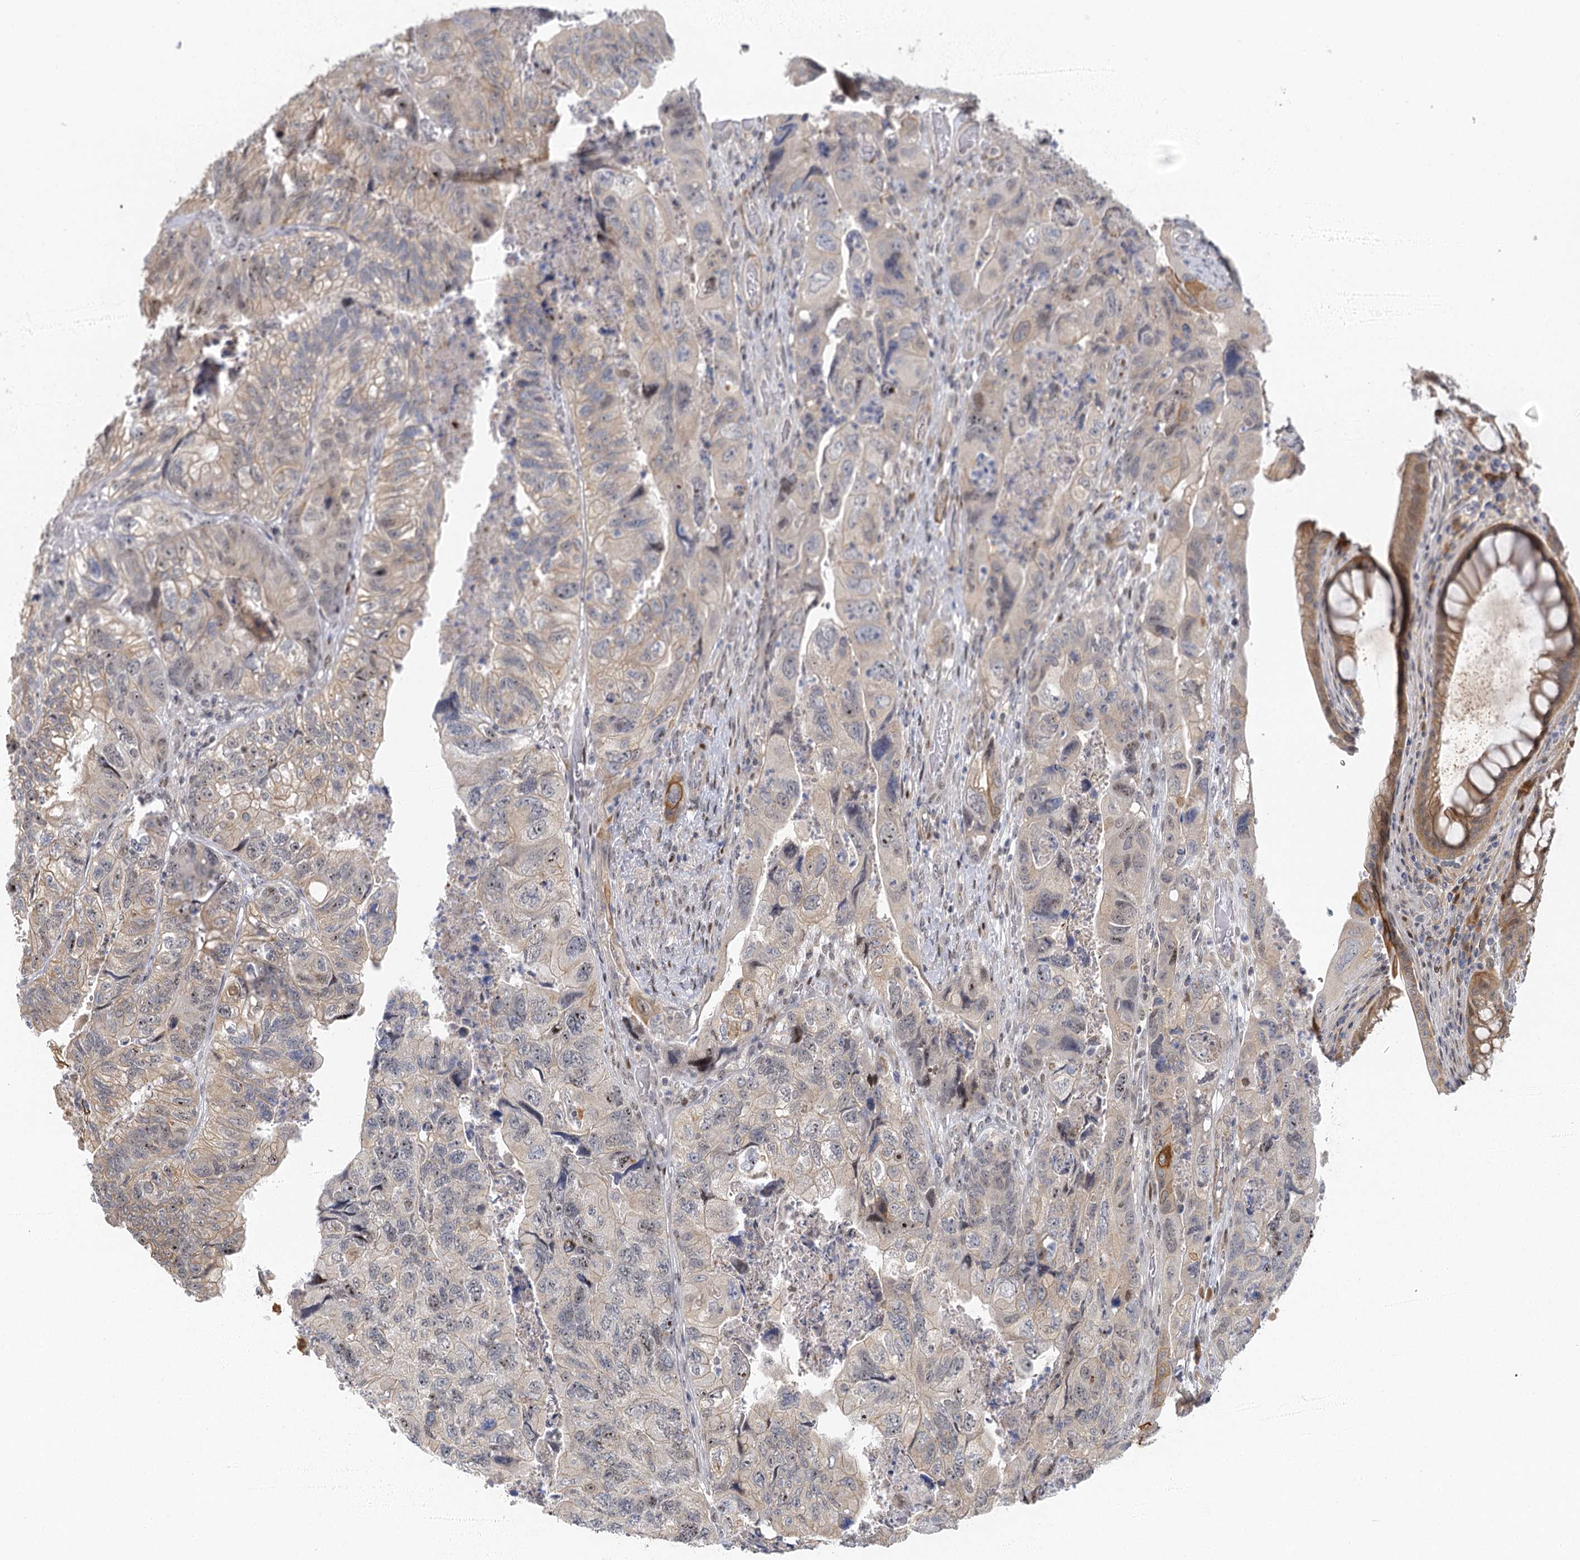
{"staining": {"intensity": "moderate", "quantity": "<25%", "location": "cytoplasmic/membranous"}, "tissue": "colorectal cancer", "cell_type": "Tumor cells", "image_type": "cancer", "snomed": [{"axis": "morphology", "description": "Adenocarcinoma, NOS"}, {"axis": "topography", "description": "Rectum"}], "caption": "Moderate cytoplasmic/membranous positivity for a protein is seen in approximately <25% of tumor cells of colorectal cancer using immunohistochemistry (IHC).", "gene": "IL11RA", "patient": {"sex": "male", "age": 63}}